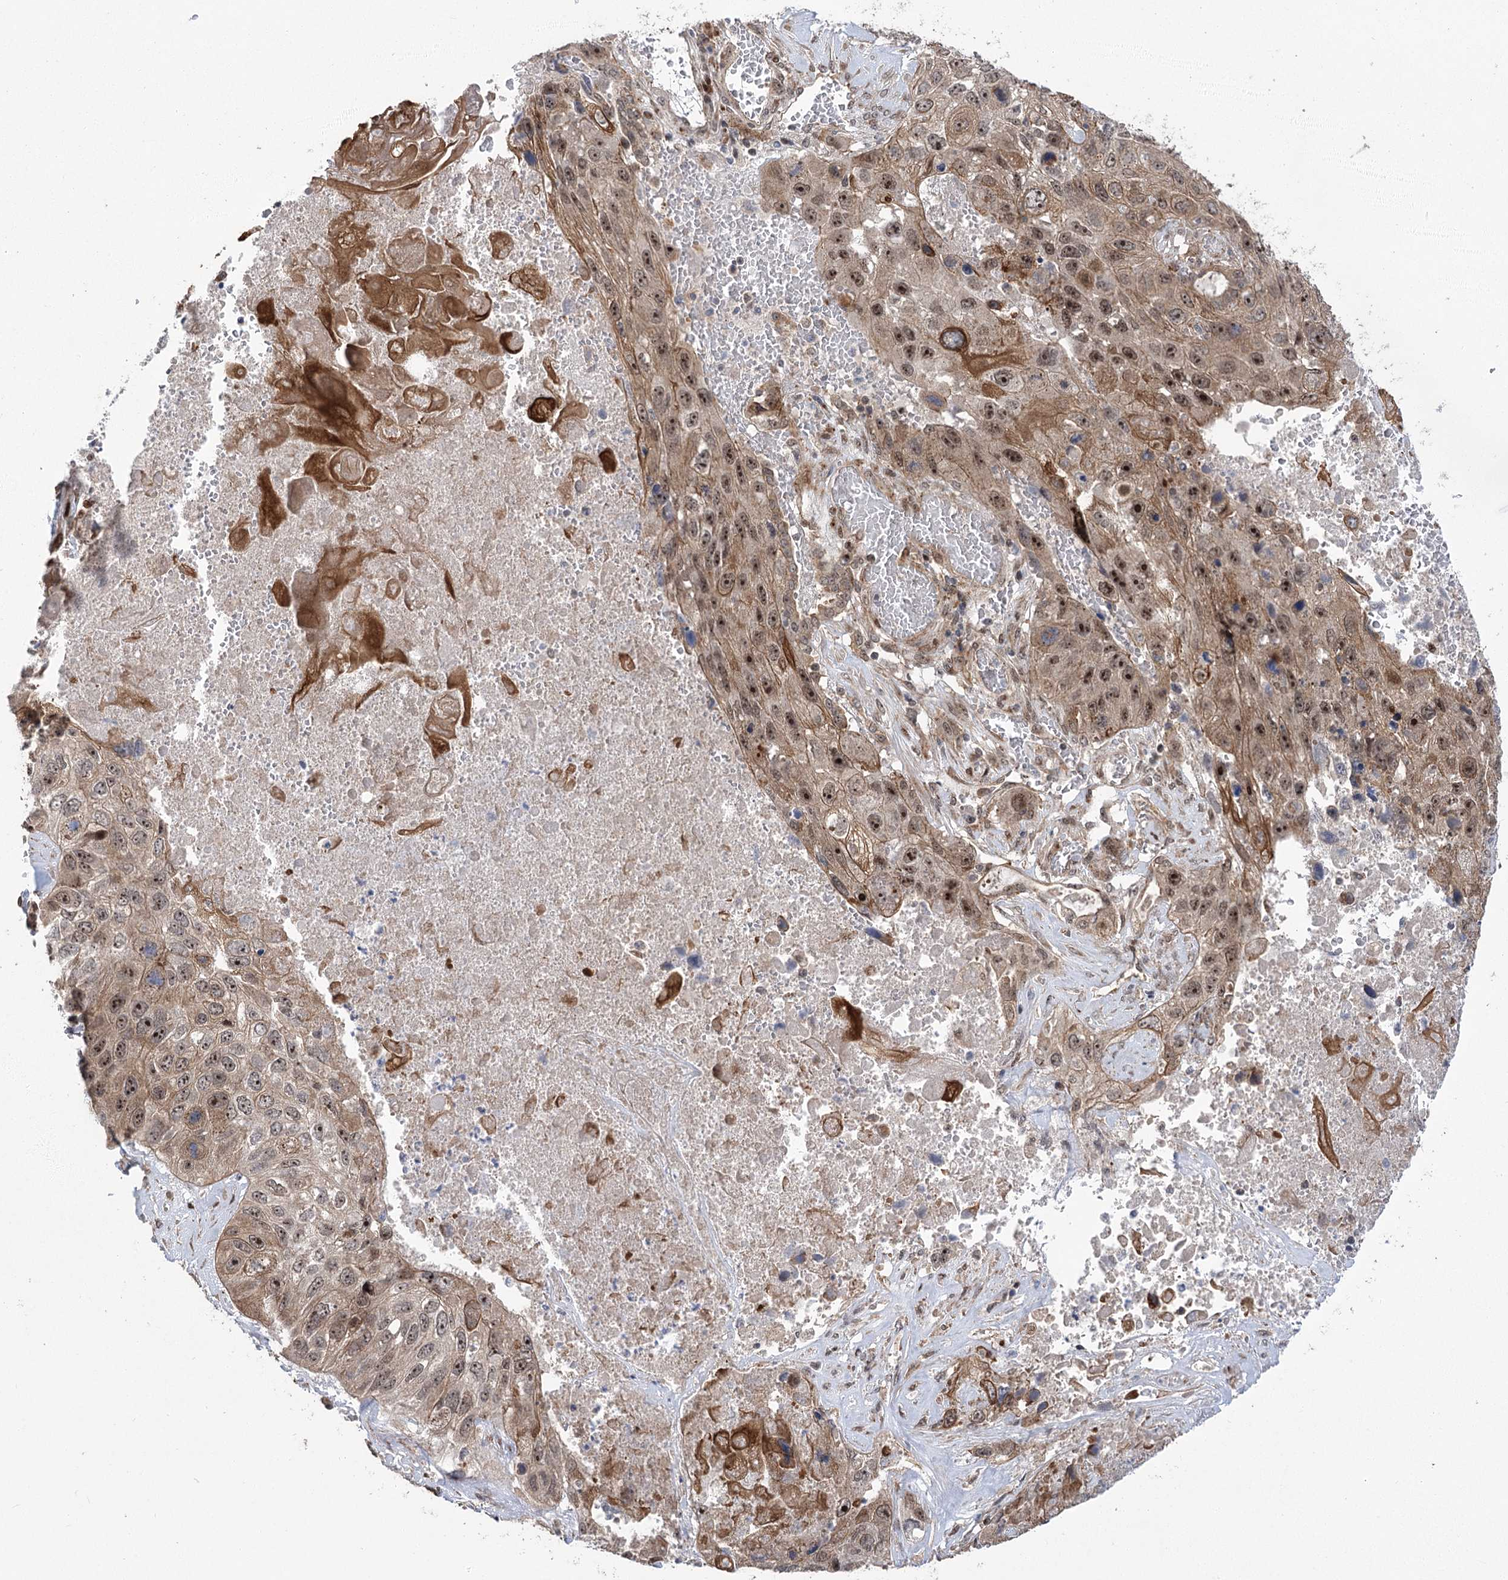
{"staining": {"intensity": "moderate", "quantity": ">75%", "location": "cytoplasmic/membranous,nuclear"}, "tissue": "lung cancer", "cell_type": "Tumor cells", "image_type": "cancer", "snomed": [{"axis": "morphology", "description": "Squamous cell carcinoma, NOS"}, {"axis": "topography", "description": "Lung"}], "caption": "Human squamous cell carcinoma (lung) stained for a protein (brown) displays moderate cytoplasmic/membranous and nuclear positive staining in about >75% of tumor cells.", "gene": "PARM1", "patient": {"sex": "male", "age": 61}}